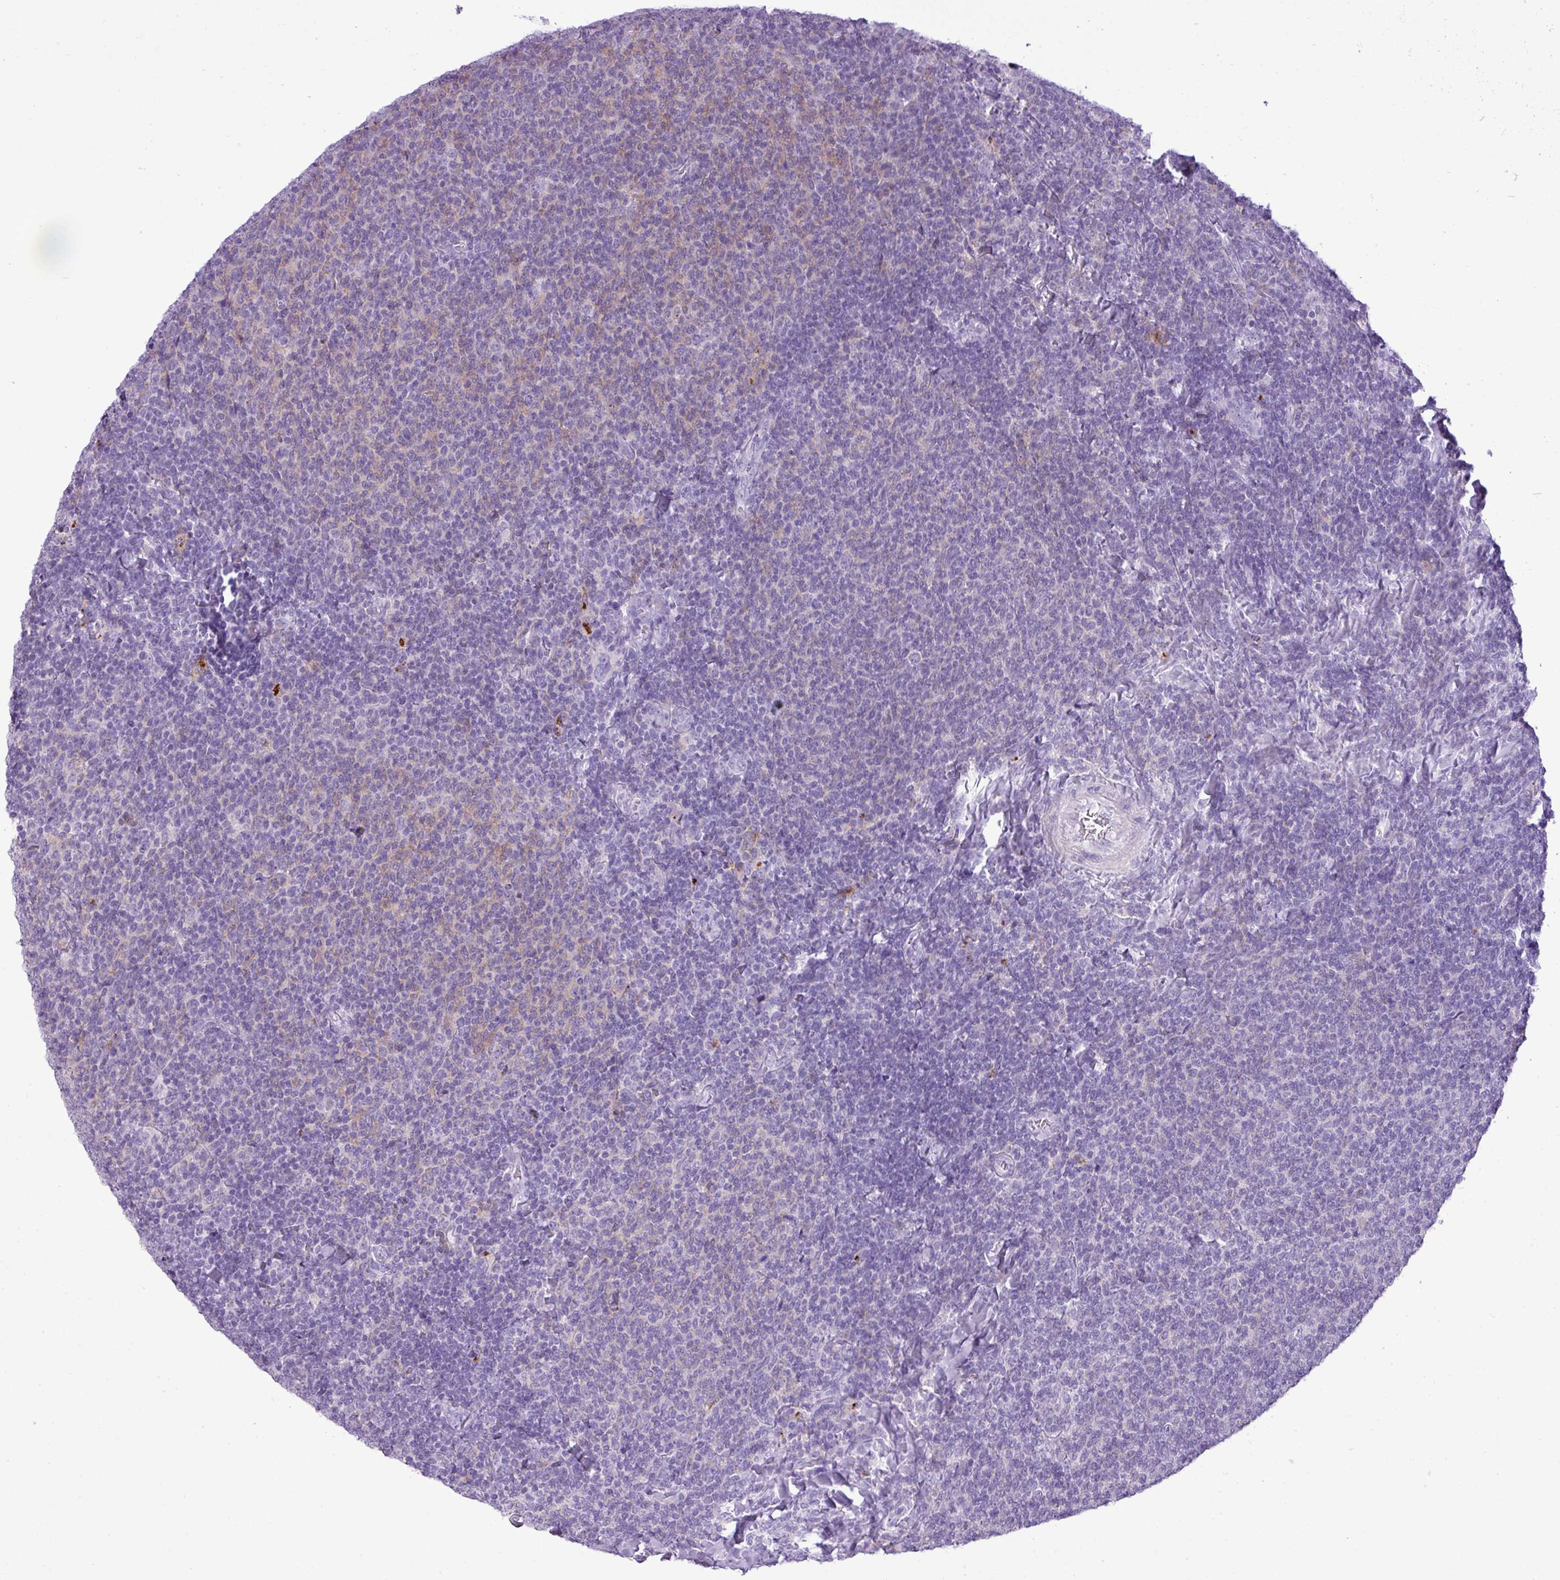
{"staining": {"intensity": "negative", "quantity": "none", "location": "none"}, "tissue": "lymphoma", "cell_type": "Tumor cells", "image_type": "cancer", "snomed": [{"axis": "morphology", "description": "Malignant lymphoma, non-Hodgkin's type, Low grade"}, {"axis": "topography", "description": "Lymph node"}], "caption": "Lymphoma was stained to show a protein in brown. There is no significant staining in tumor cells.", "gene": "RBMXL2", "patient": {"sex": "male", "age": 52}}